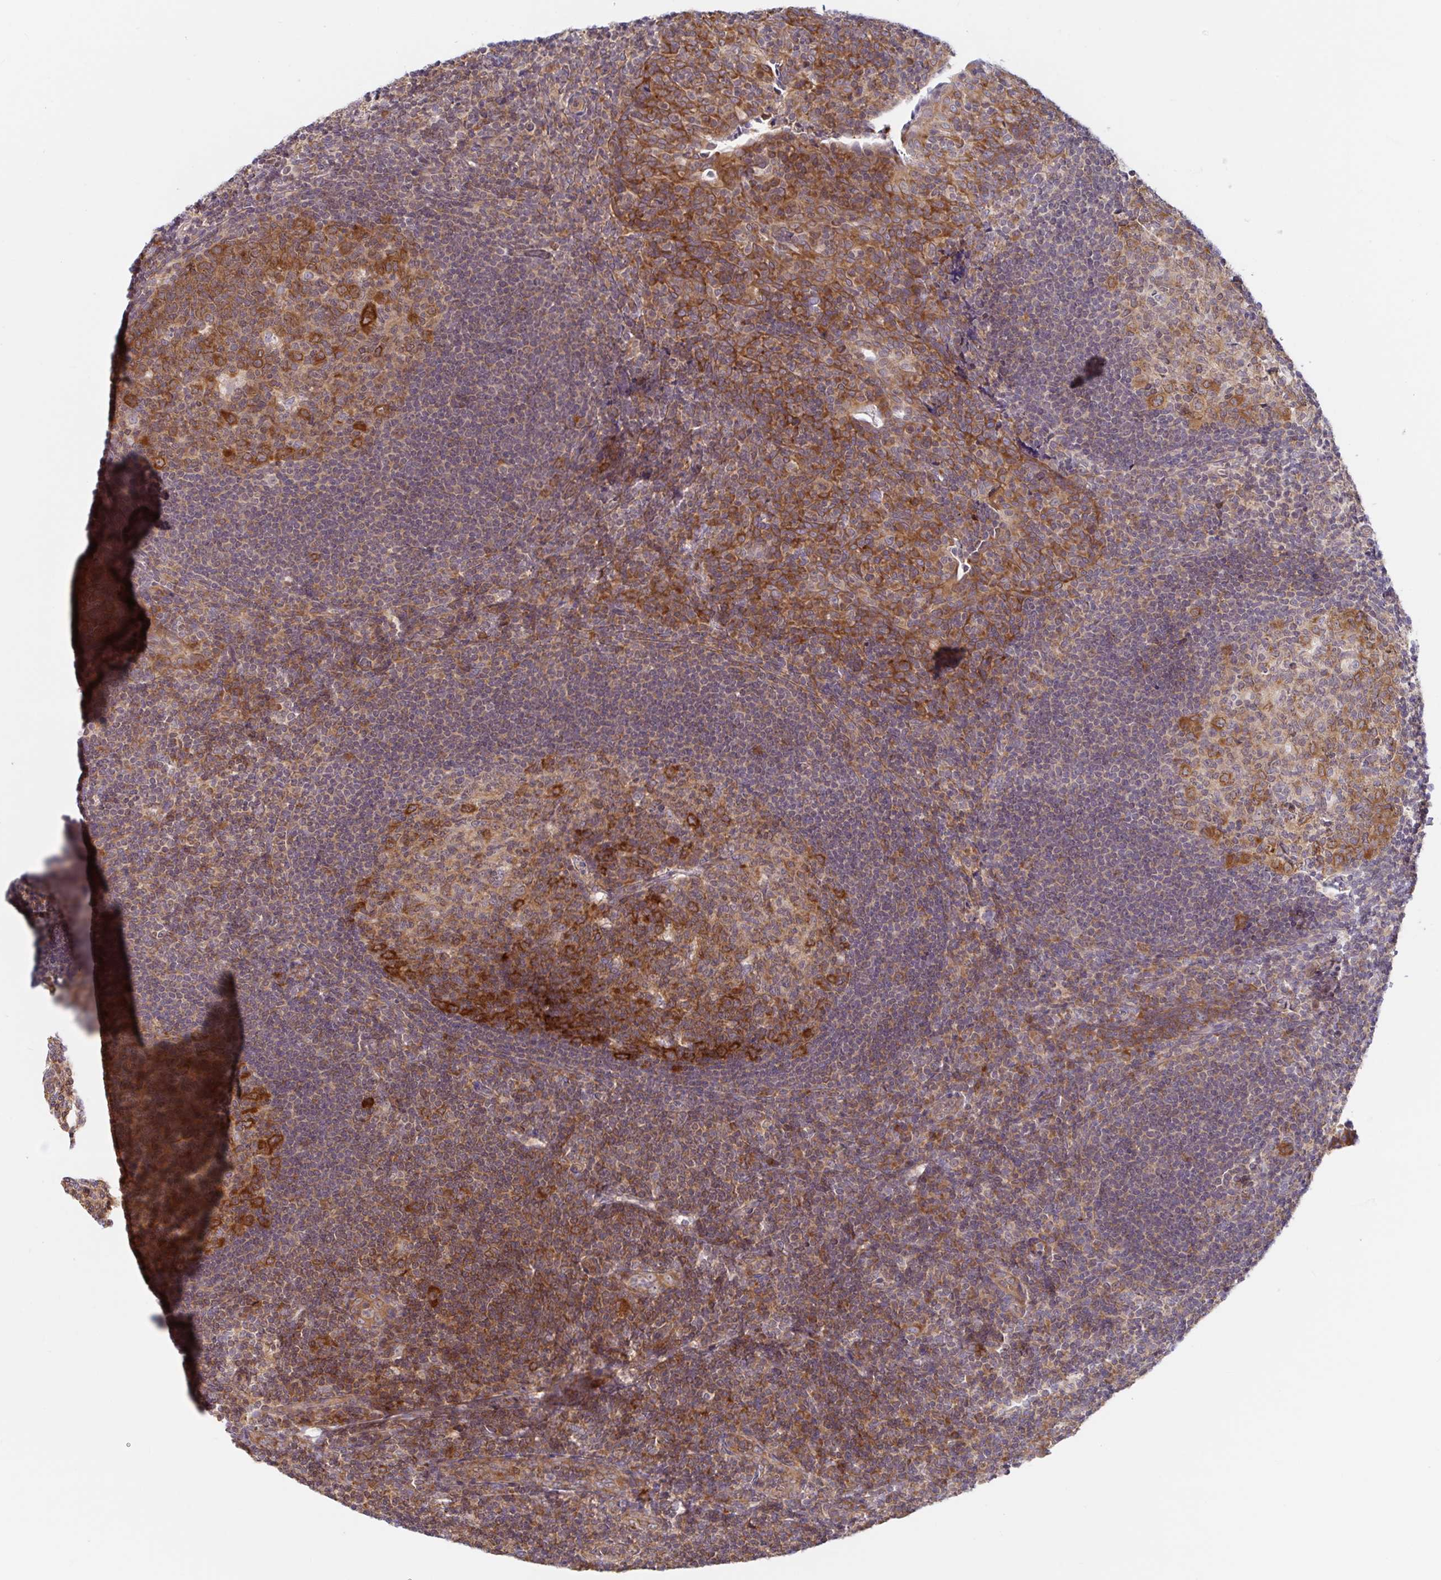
{"staining": {"intensity": "strong", "quantity": ">75%", "location": "cytoplasmic/membranous"}, "tissue": "tonsil", "cell_type": "Germinal center cells", "image_type": "normal", "snomed": [{"axis": "morphology", "description": "Normal tissue, NOS"}, {"axis": "topography", "description": "Tonsil"}], "caption": "Strong cytoplasmic/membranous protein staining is identified in about >75% of germinal center cells in tonsil. The staining was performed using DAB (3,3'-diaminobenzidine) to visualize the protein expression in brown, while the nuclei were stained in blue with hematoxylin (Magnification: 20x).", "gene": "LARP1", "patient": {"sex": "male", "age": 17}}